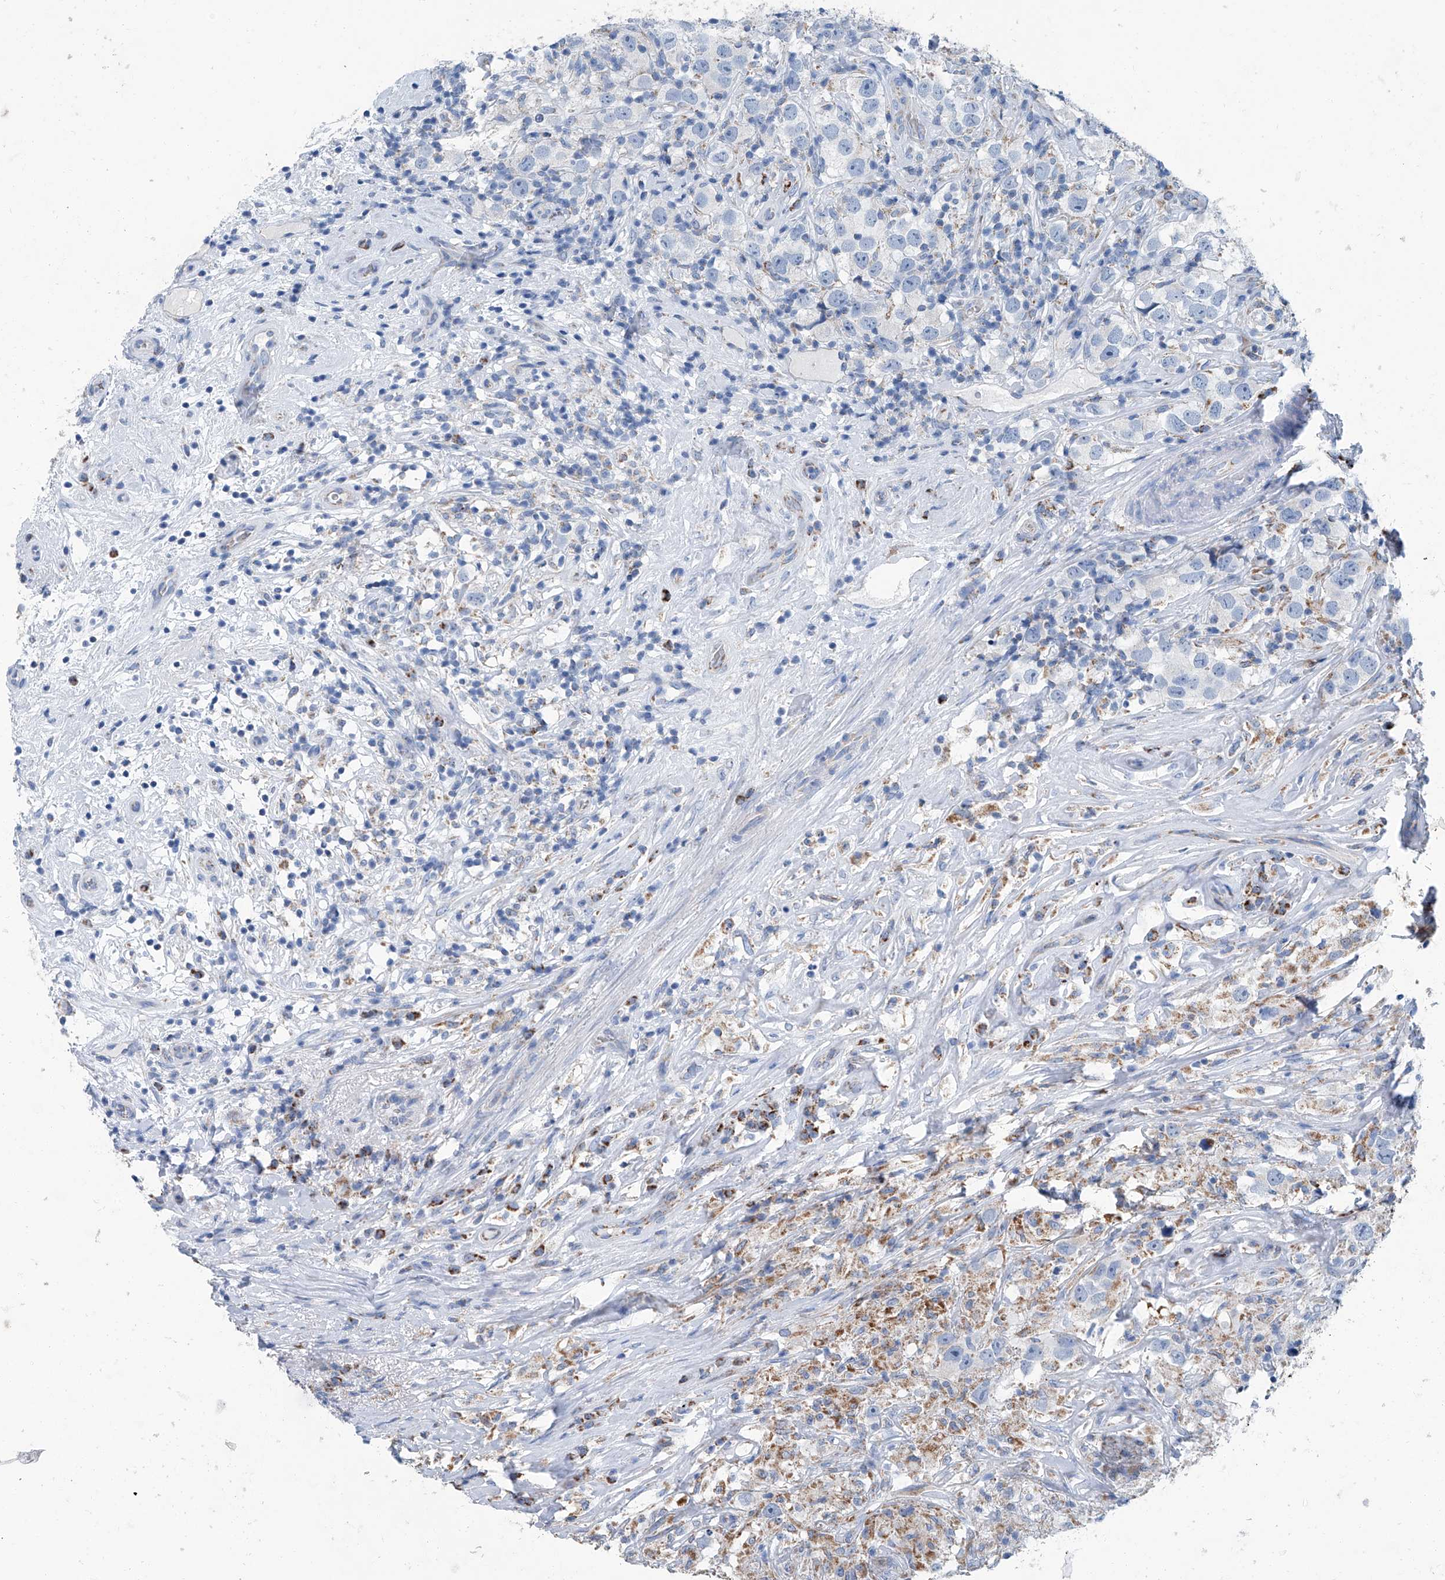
{"staining": {"intensity": "negative", "quantity": "none", "location": "none"}, "tissue": "testis cancer", "cell_type": "Tumor cells", "image_type": "cancer", "snomed": [{"axis": "morphology", "description": "Seminoma, NOS"}, {"axis": "topography", "description": "Testis"}], "caption": "This is an IHC micrograph of human testis cancer. There is no staining in tumor cells.", "gene": "MT-ND1", "patient": {"sex": "male", "age": 49}}